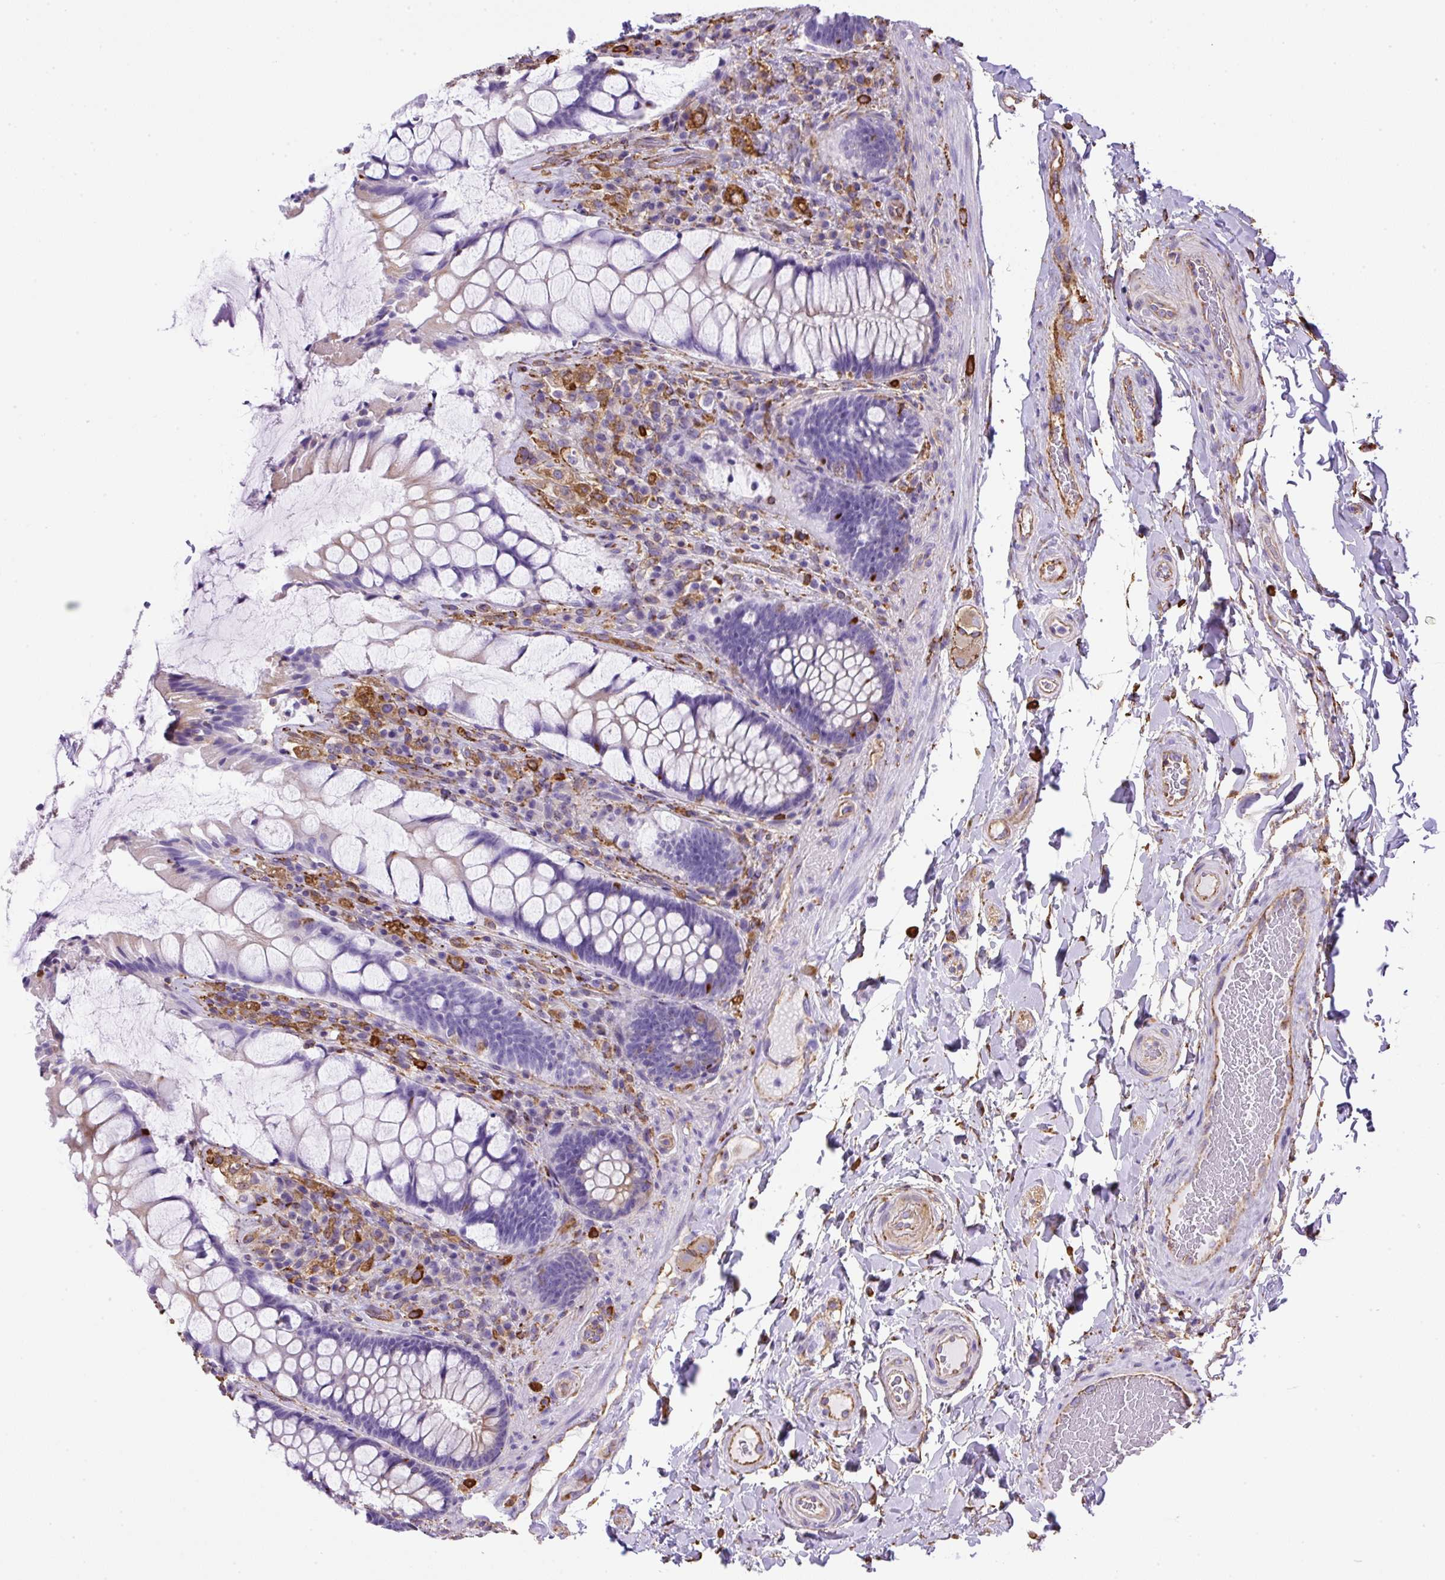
{"staining": {"intensity": "negative", "quantity": "none", "location": "none"}, "tissue": "rectum", "cell_type": "Glandular cells", "image_type": "normal", "snomed": [{"axis": "morphology", "description": "Normal tissue, NOS"}, {"axis": "topography", "description": "Rectum"}], "caption": "Immunohistochemical staining of benign human rectum reveals no significant expression in glandular cells.", "gene": "MAGEB5", "patient": {"sex": "female", "age": 58}}